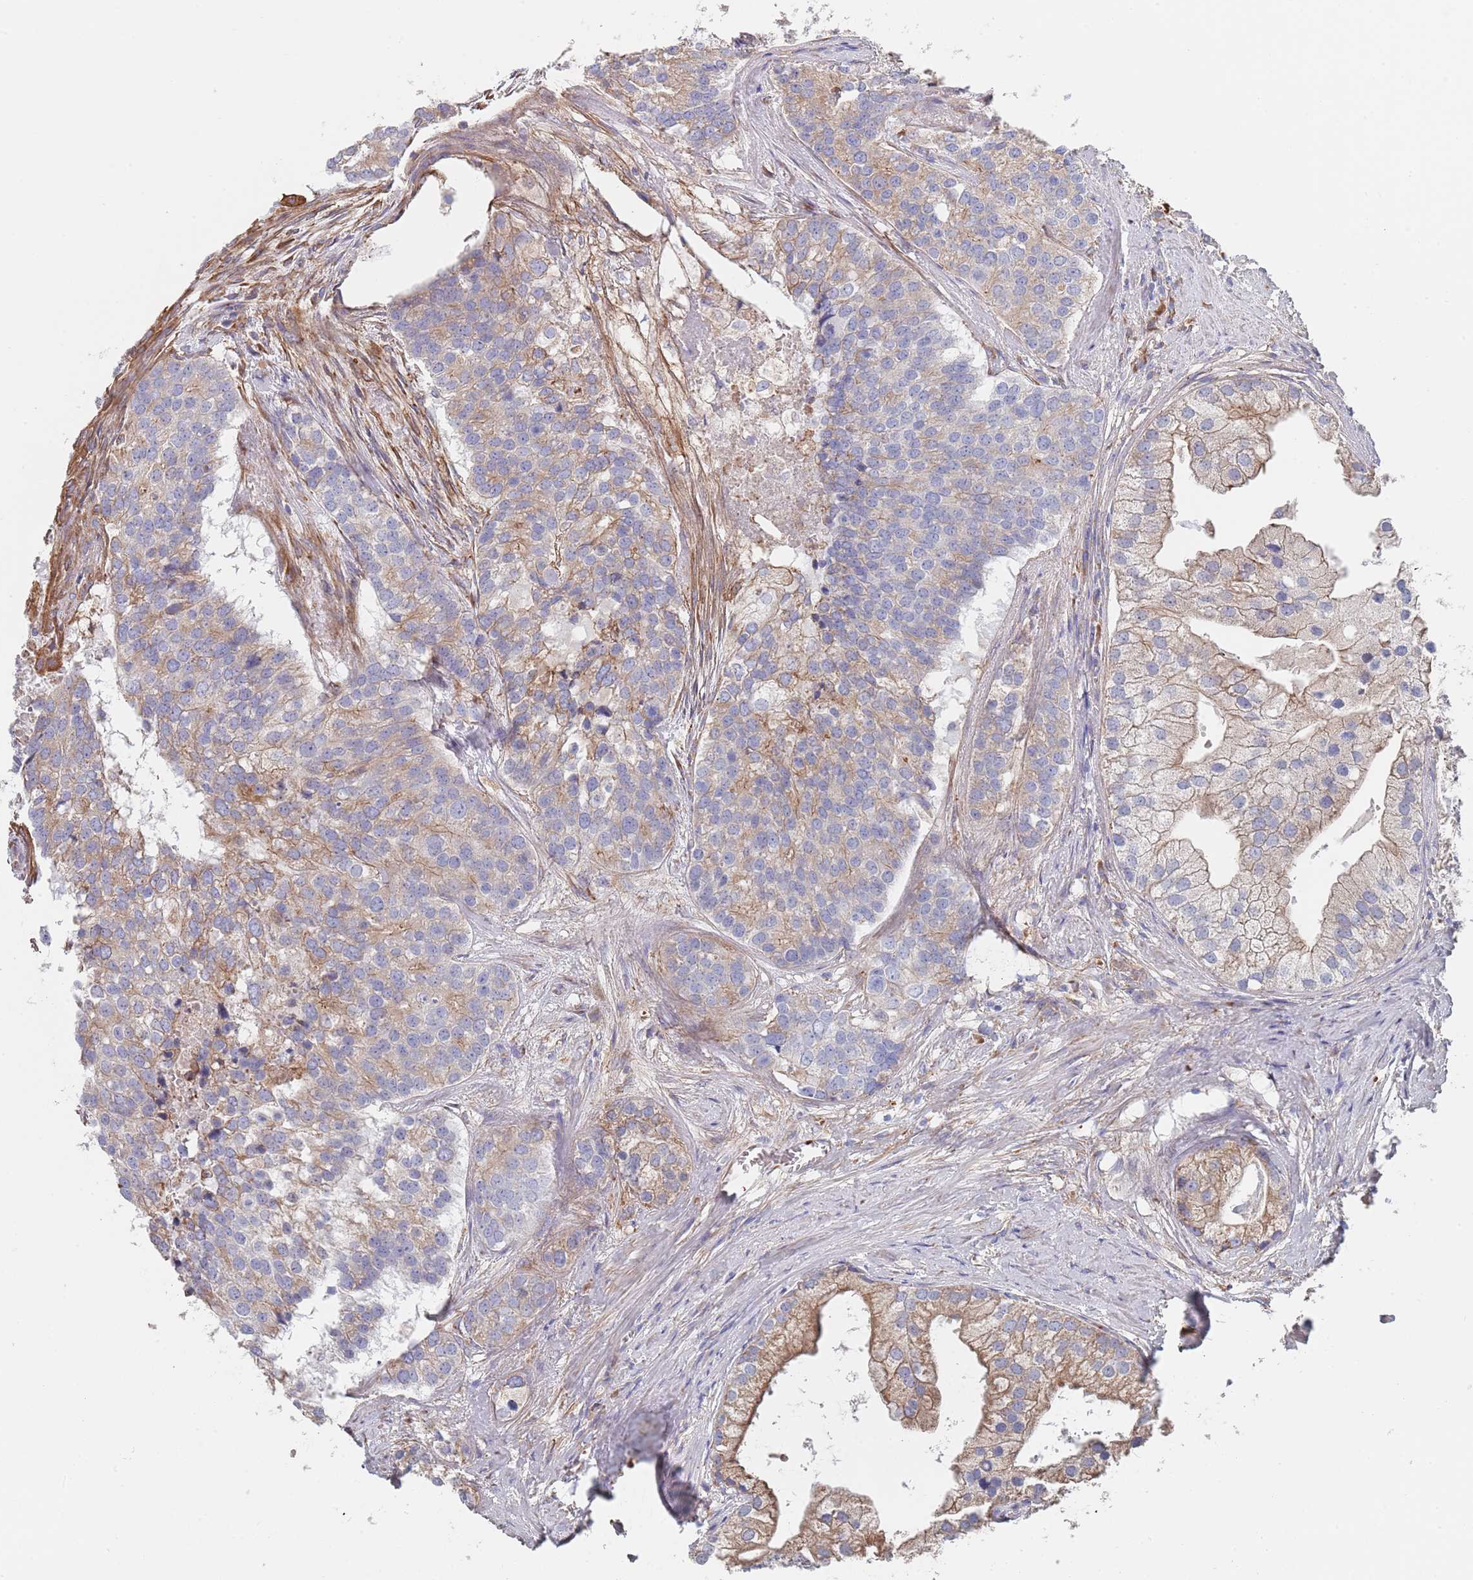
{"staining": {"intensity": "weak", "quantity": "<25%", "location": "cytoplasmic/membranous"}, "tissue": "prostate cancer", "cell_type": "Tumor cells", "image_type": "cancer", "snomed": [{"axis": "morphology", "description": "Adenocarcinoma, High grade"}, {"axis": "topography", "description": "Prostate"}], "caption": "A high-resolution photomicrograph shows IHC staining of prostate adenocarcinoma (high-grade), which demonstrates no significant staining in tumor cells. The staining was performed using DAB (3,3'-diaminobenzidine) to visualize the protein expression in brown, while the nuclei were stained in blue with hematoxylin (Magnification: 20x).", "gene": "DCUN1D3", "patient": {"sex": "male", "age": 62}}